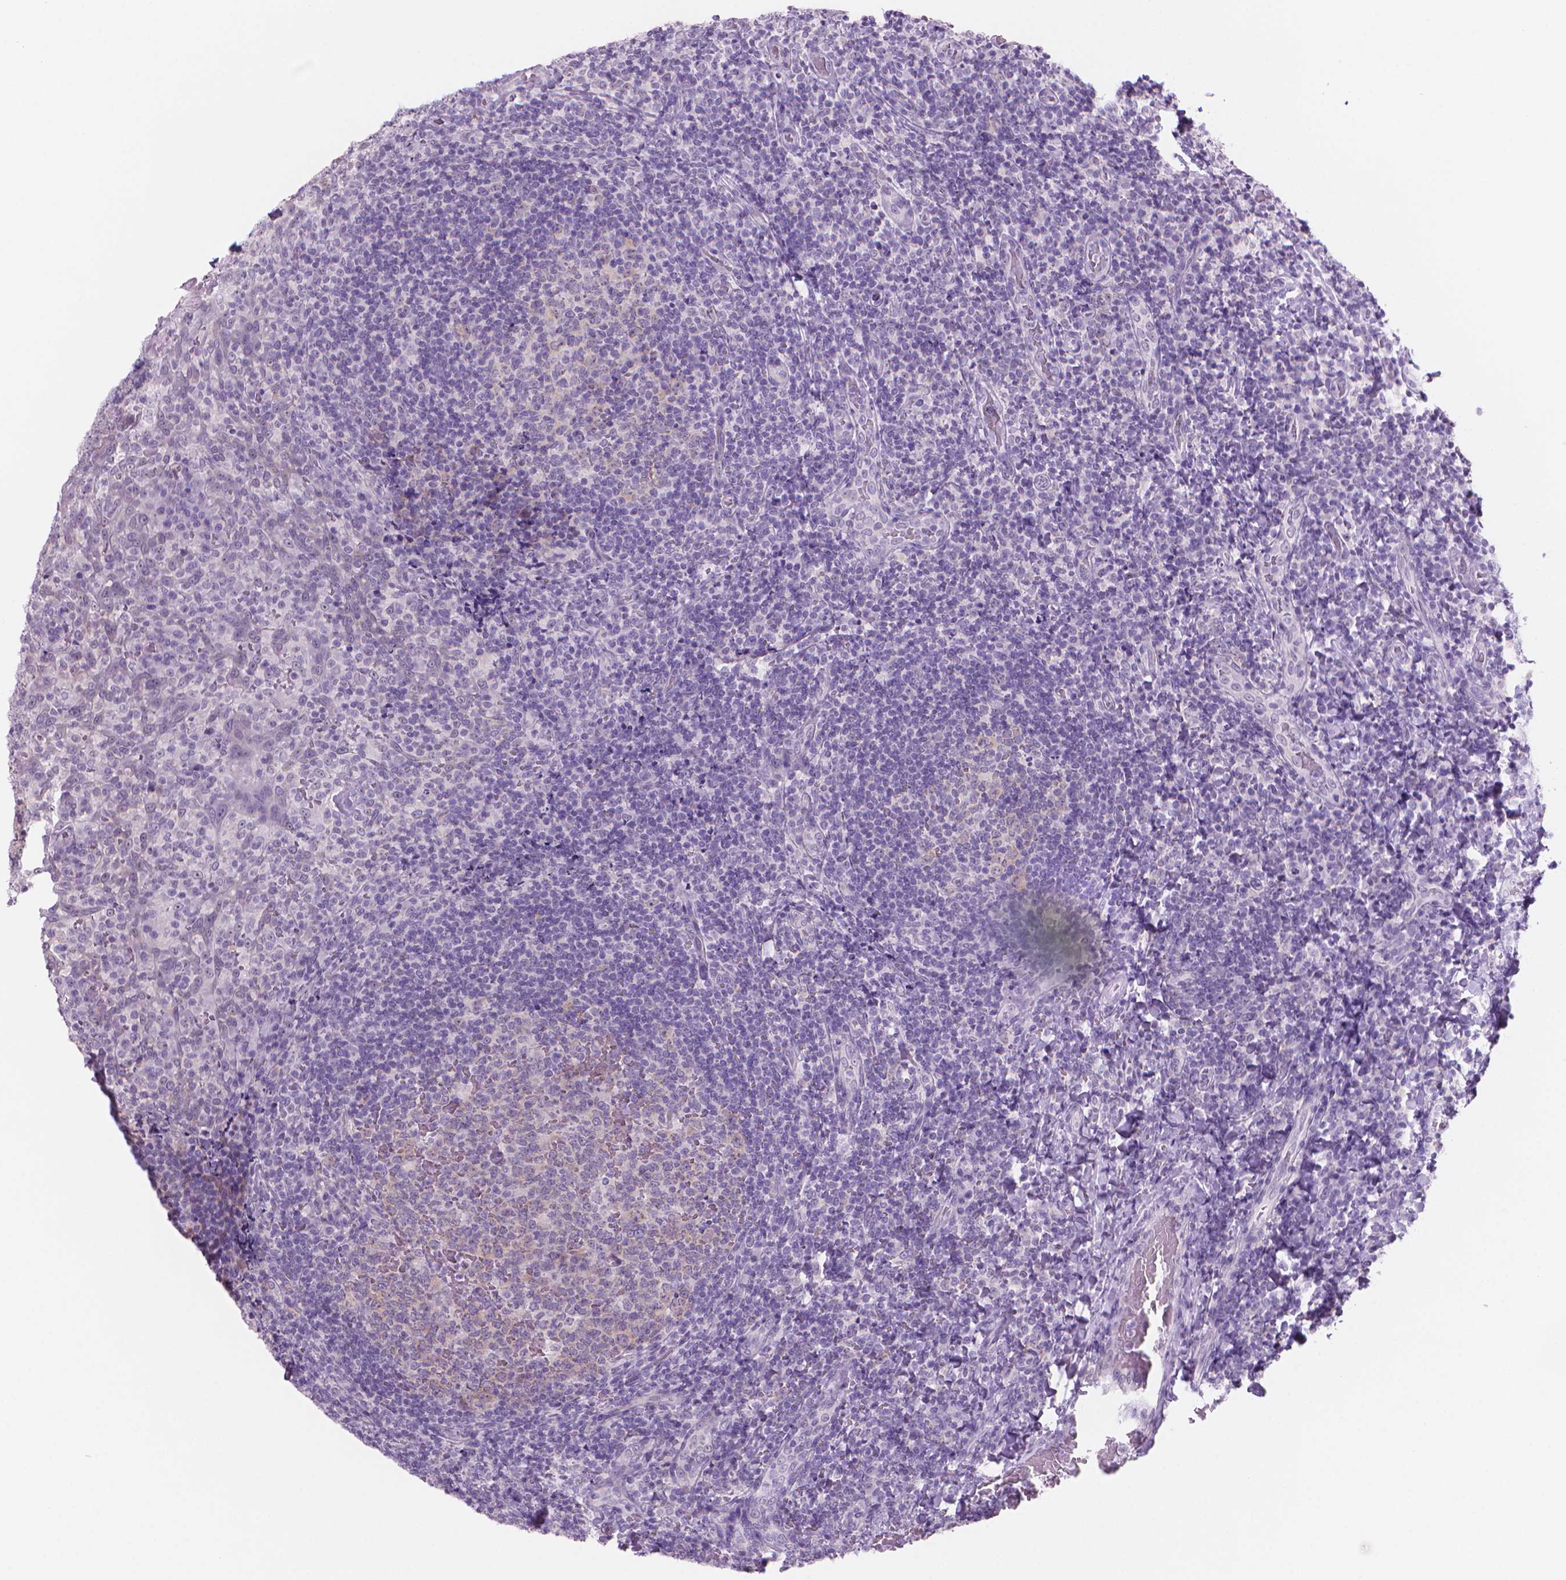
{"staining": {"intensity": "weak", "quantity": "<25%", "location": "cytoplasmic/membranous"}, "tissue": "tonsil", "cell_type": "Germinal center cells", "image_type": "normal", "snomed": [{"axis": "morphology", "description": "Normal tissue, NOS"}, {"axis": "topography", "description": "Tonsil"}], "caption": "High magnification brightfield microscopy of unremarkable tonsil stained with DAB (3,3'-diaminobenzidine) (brown) and counterstained with hematoxylin (blue): germinal center cells show no significant staining.", "gene": "ENSG00000187186", "patient": {"sex": "male", "age": 17}}